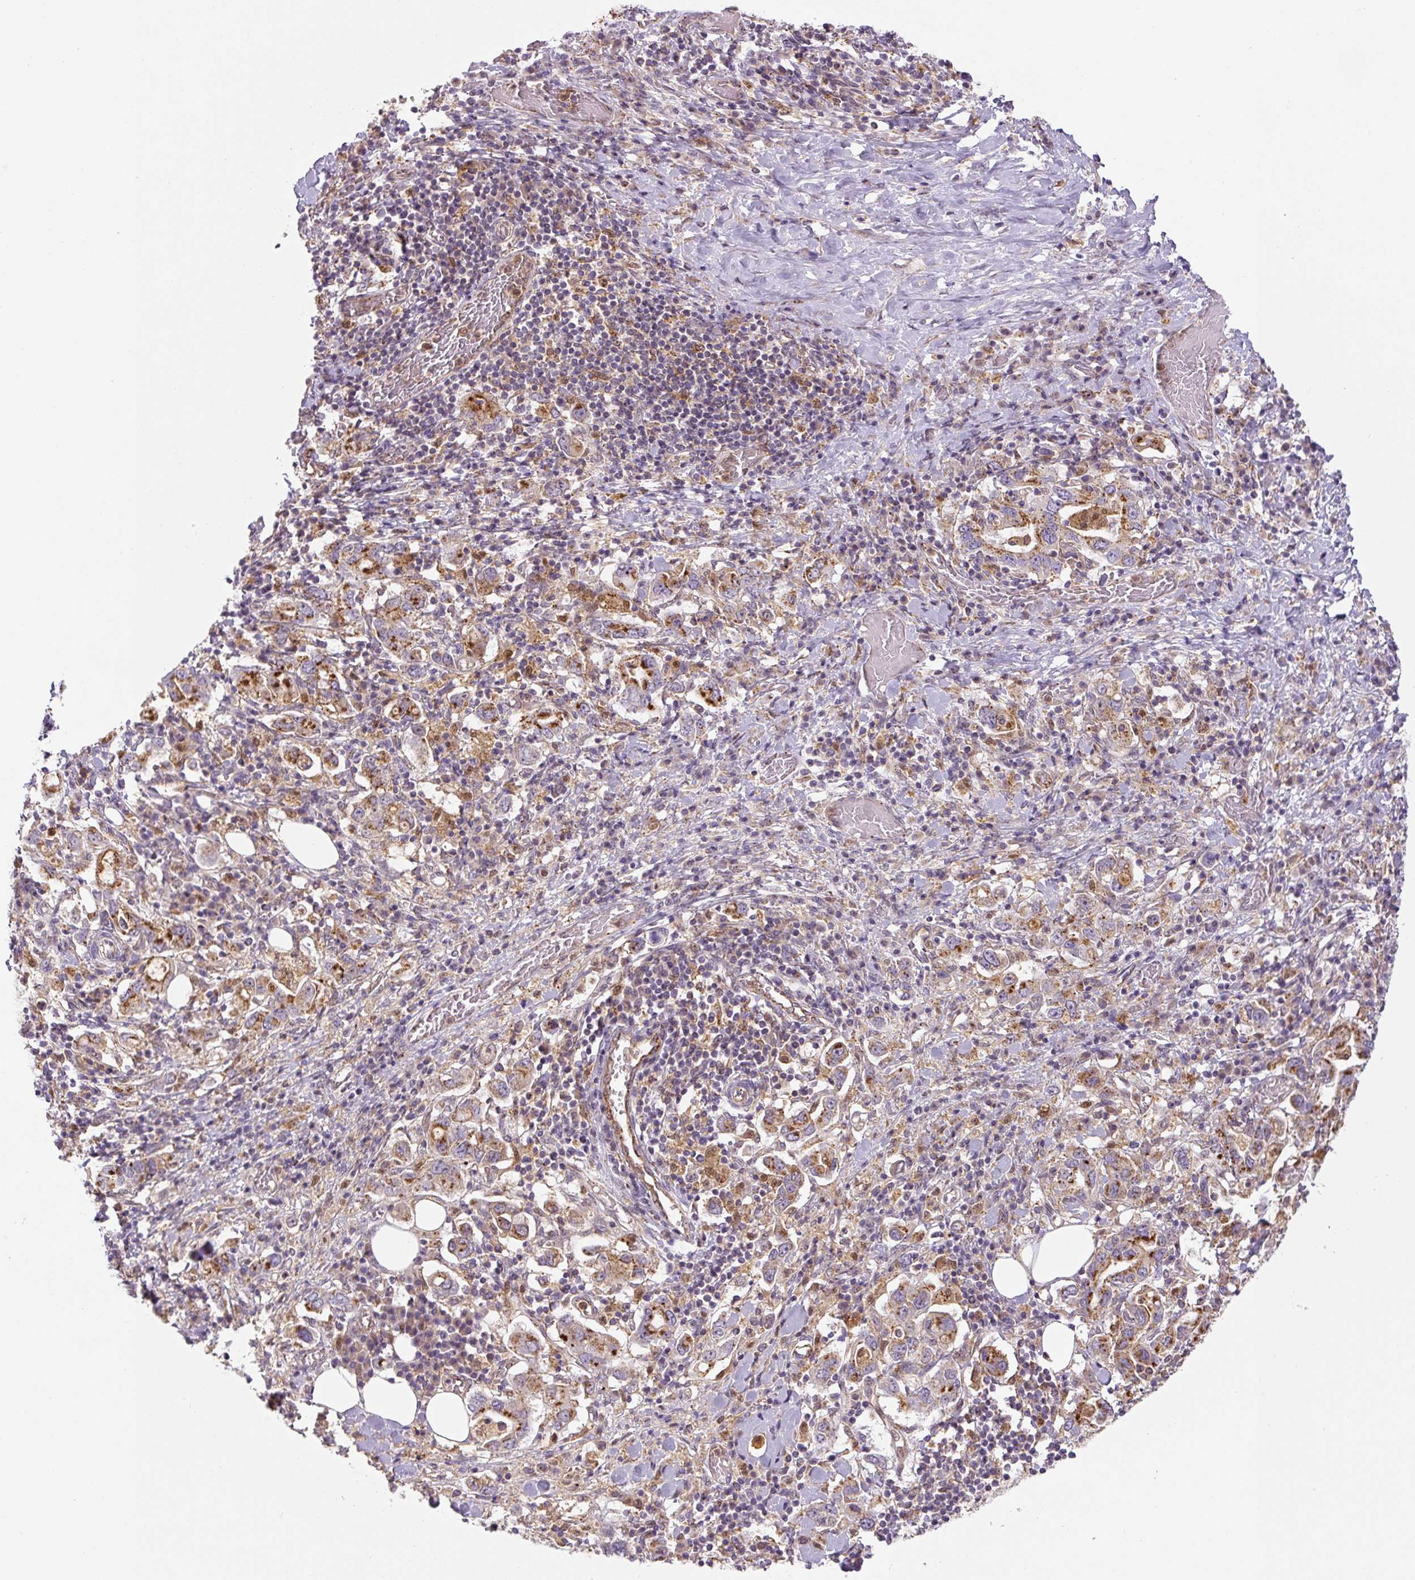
{"staining": {"intensity": "strong", "quantity": ">75%", "location": "cytoplasmic/membranous"}, "tissue": "stomach cancer", "cell_type": "Tumor cells", "image_type": "cancer", "snomed": [{"axis": "morphology", "description": "Adenocarcinoma, NOS"}, {"axis": "topography", "description": "Stomach, upper"}, {"axis": "topography", "description": "Stomach"}], "caption": "Stomach cancer (adenocarcinoma) stained with a protein marker exhibits strong staining in tumor cells.", "gene": "ZSWIM7", "patient": {"sex": "male", "age": 62}}